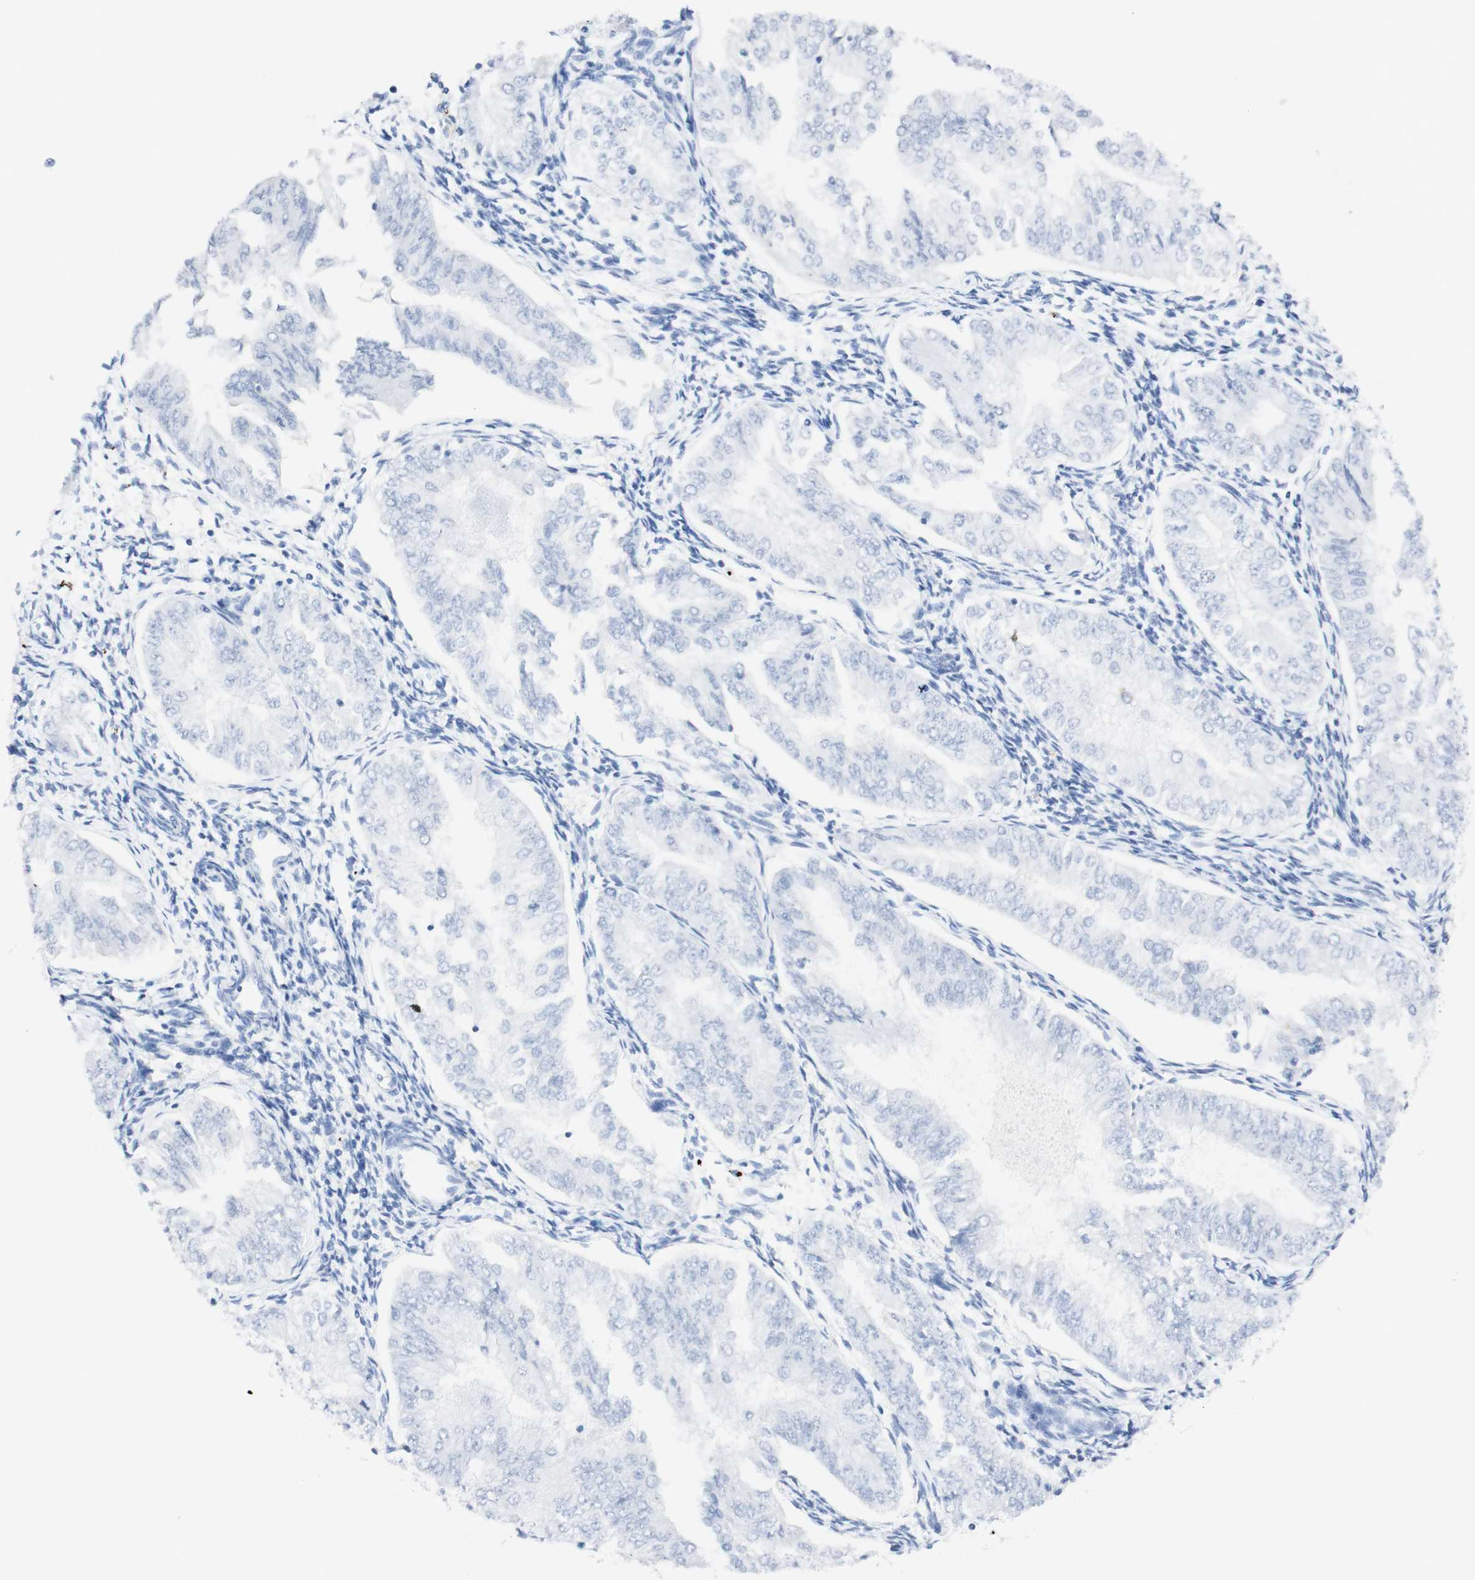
{"staining": {"intensity": "negative", "quantity": "none", "location": "none"}, "tissue": "endometrial cancer", "cell_type": "Tumor cells", "image_type": "cancer", "snomed": [{"axis": "morphology", "description": "Adenocarcinoma, NOS"}, {"axis": "topography", "description": "Endometrium"}], "caption": "There is no significant staining in tumor cells of endometrial cancer (adenocarcinoma).", "gene": "TPO", "patient": {"sex": "female", "age": 53}}